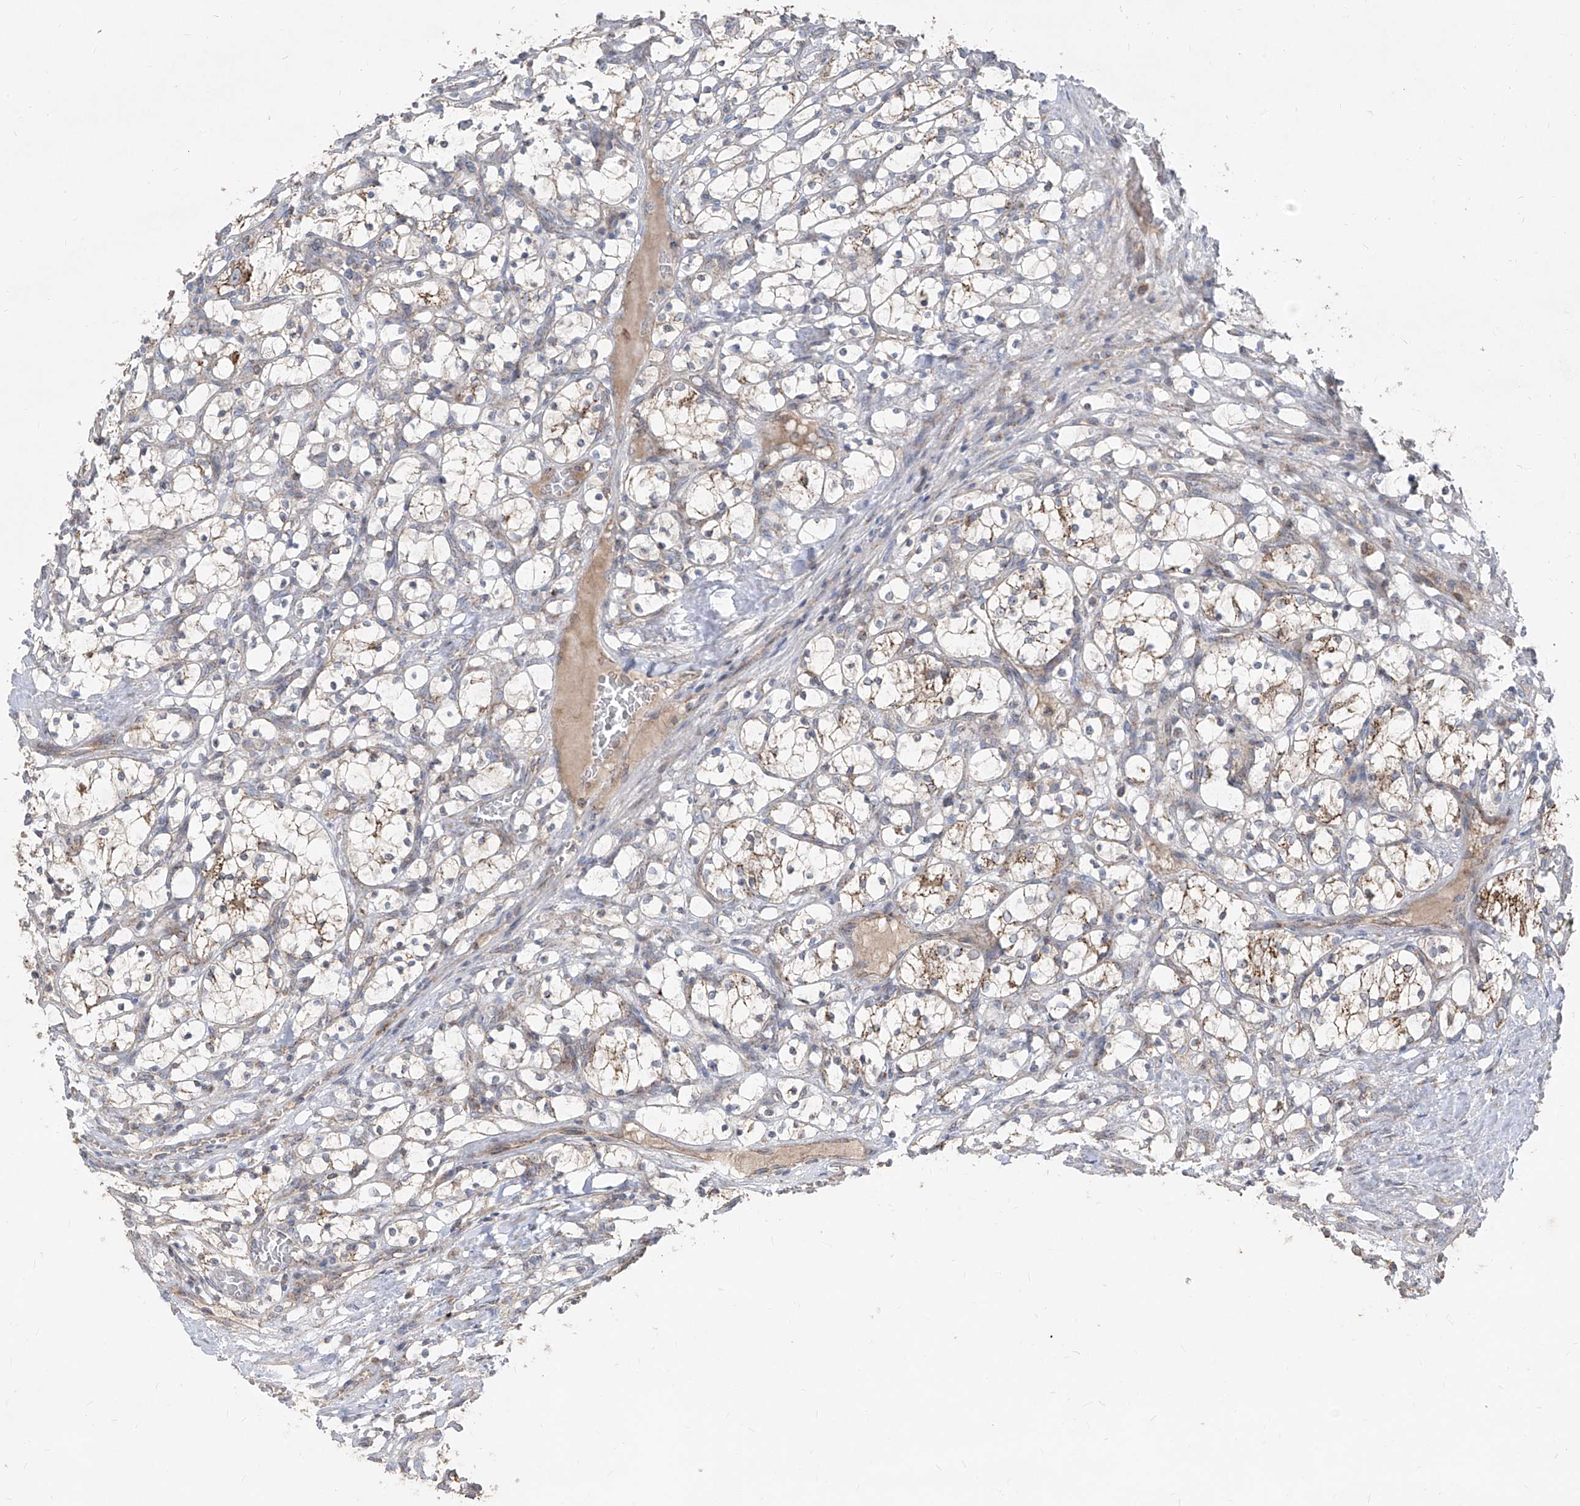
{"staining": {"intensity": "moderate", "quantity": "<25%", "location": "cytoplasmic/membranous"}, "tissue": "renal cancer", "cell_type": "Tumor cells", "image_type": "cancer", "snomed": [{"axis": "morphology", "description": "Adenocarcinoma, NOS"}, {"axis": "topography", "description": "Kidney"}], "caption": "Renal cancer (adenocarcinoma) stained with immunohistochemistry (IHC) displays moderate cytoplasmic/membranous staining in approximately <25% of tumor cells.", "gene": "ABCD3", "patient": {"sex": "female", "age": 69}}